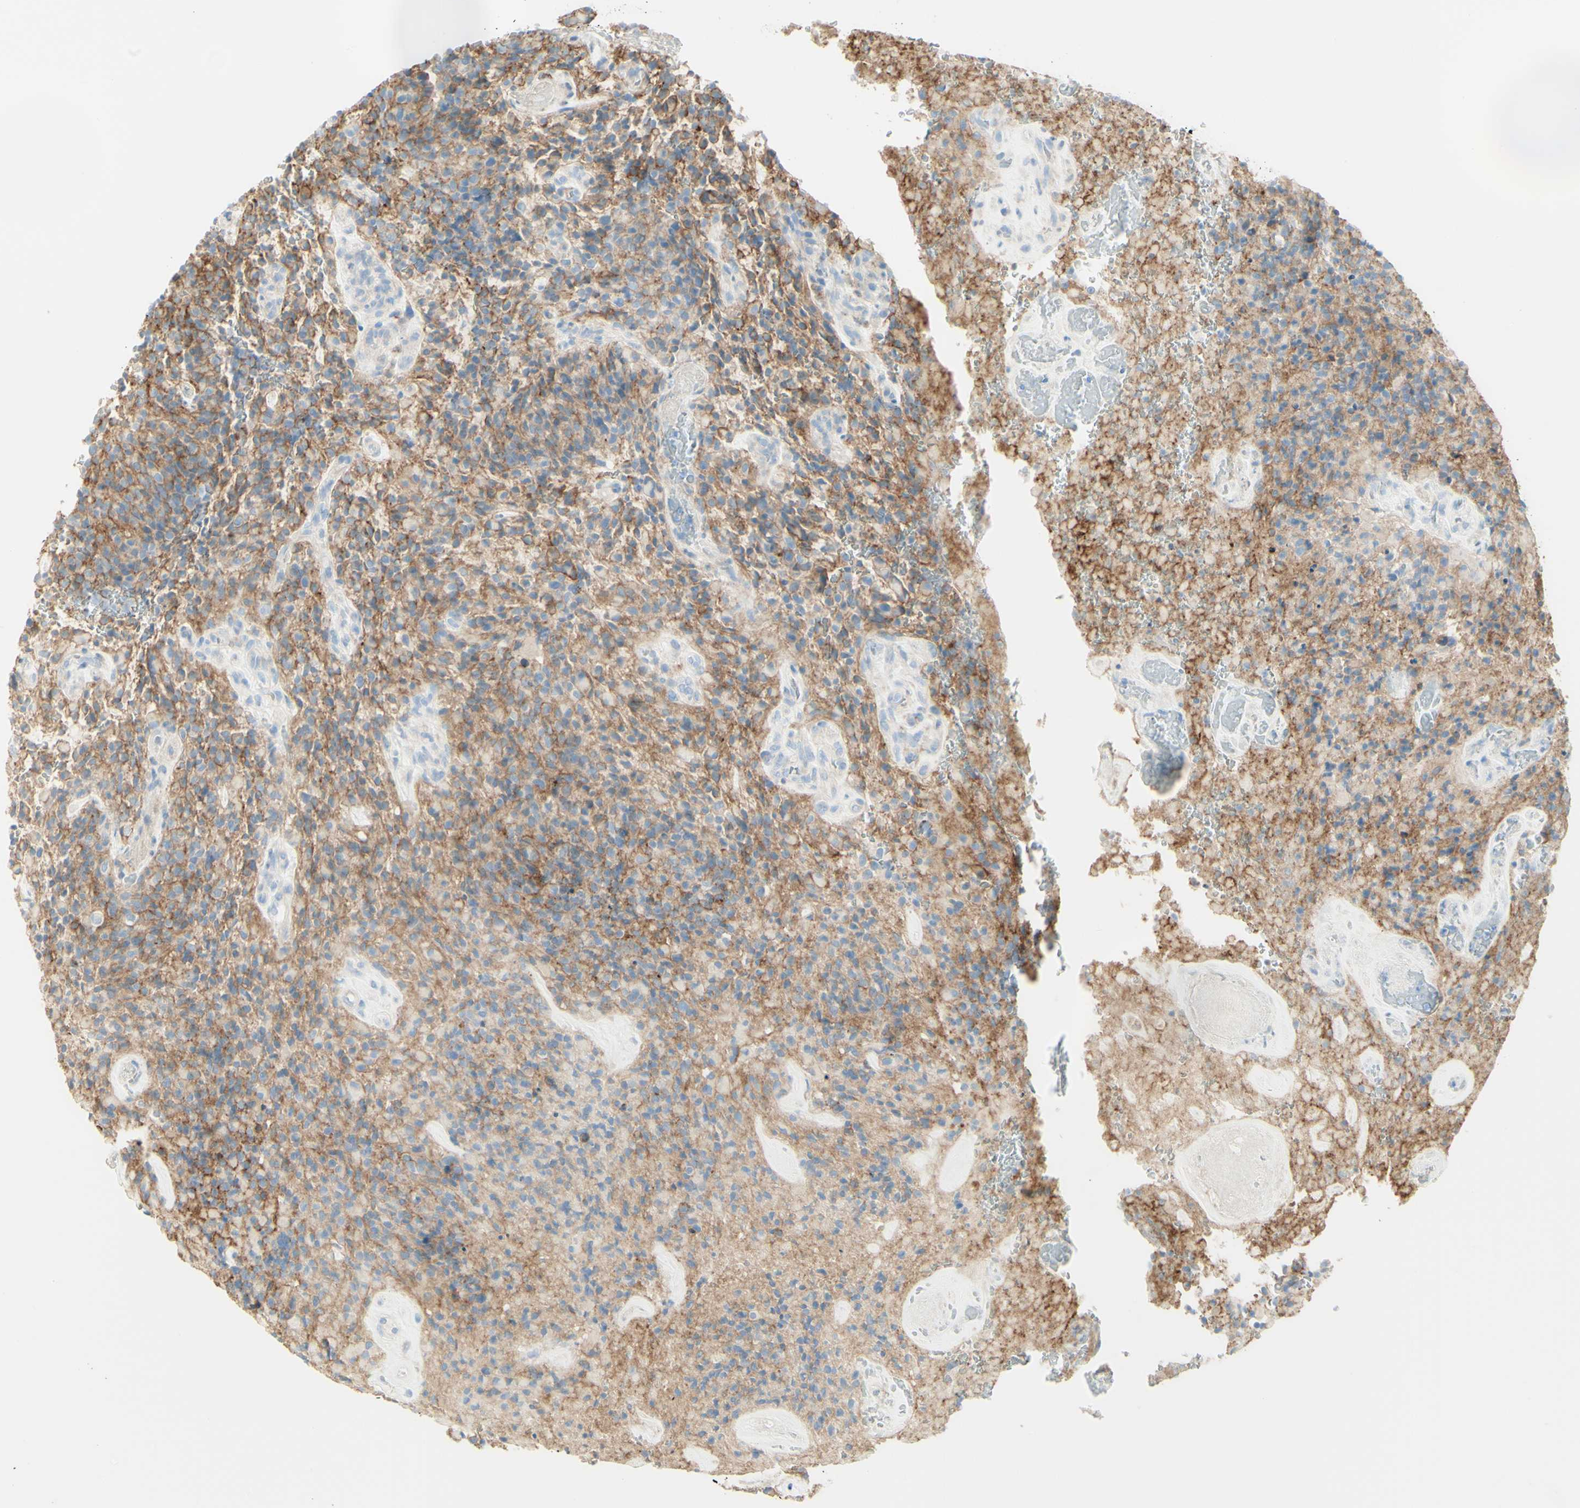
{"staining": {"intensity": "moderate", "quantity": "25%-75%", "location": "cytoplasmic/membranous"}, "tissue": "glioma", "cell_type": "Tumor cells", "image_type": "cancer", "snomed": [{"axis": "morphology", "description": "Glioma, malignant, High grade"}, {"axis": "topography", "description": "Brain"}], "caption": "Immunohistochemistry image of human glioma stained for a protein (brown), which displays medium levels of moderate cytoplasmic/membranous expression in approximately 25%-75% of tumor cells.", "gene": "ALCAM", "patient": {"sex": "male", "age": 71}}